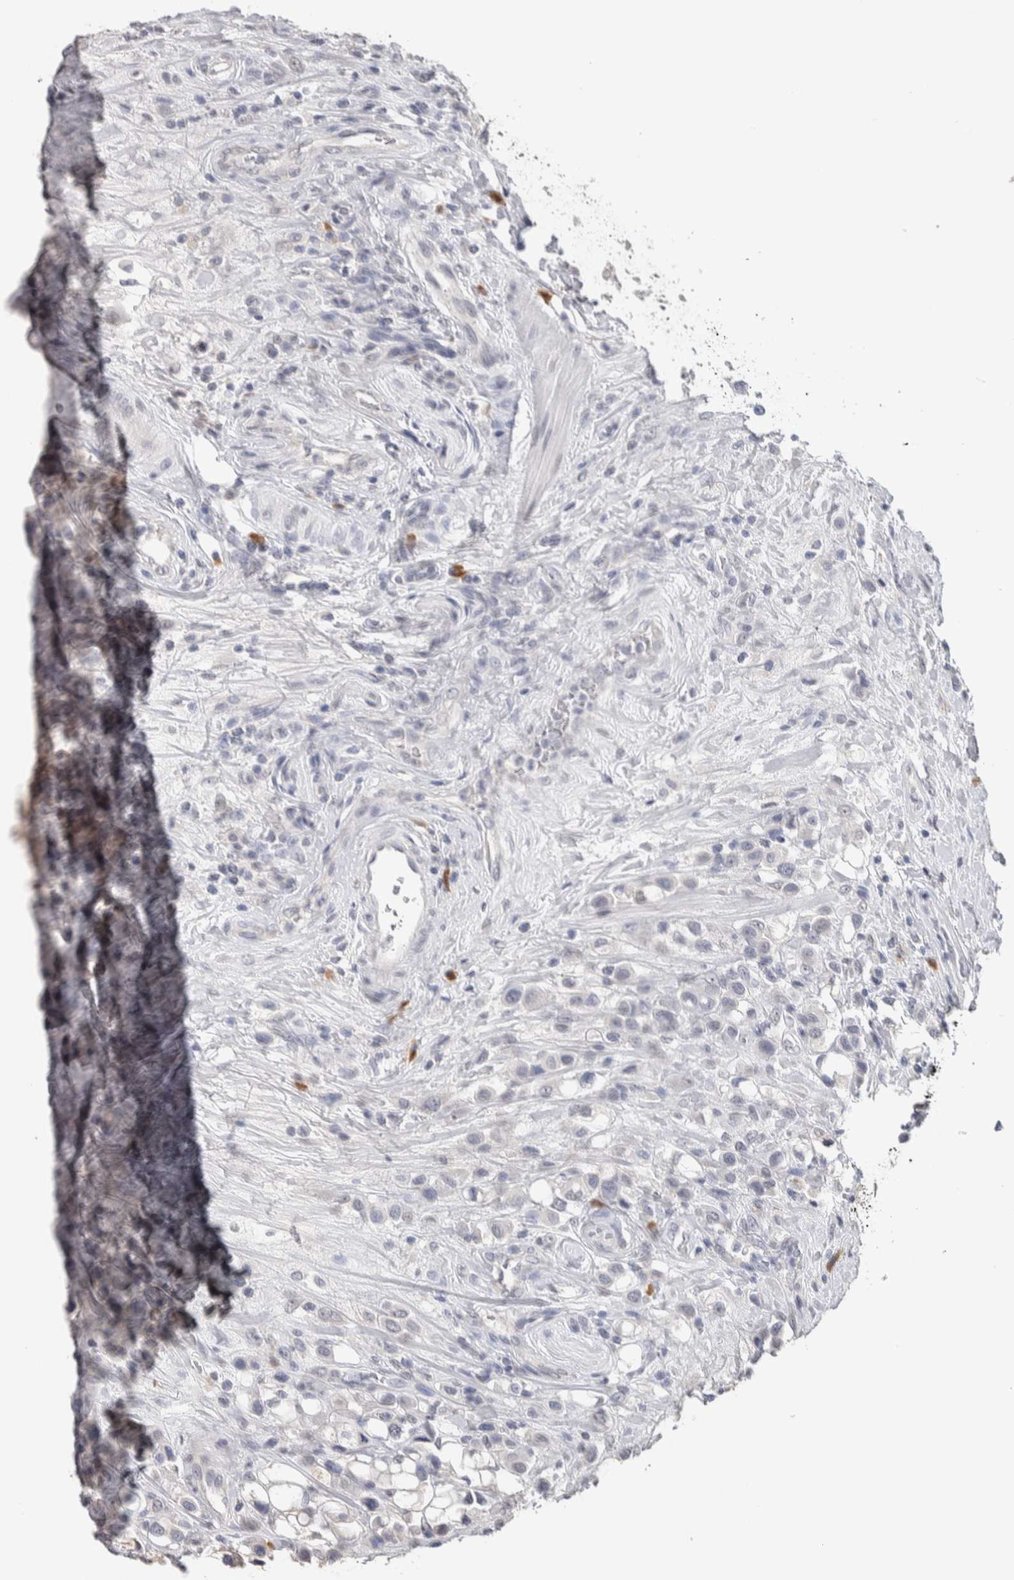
{"staining": {"intensity": "negative", "quantity": "none", "location": "none"}, "tissue": "urothelial cancer", "cell_type": "Tumor cells", "image_type": "cancer", "snomed": [{"axis": "morphology", "description": "Urothelial carcinoma, High grade"}, {"axis": "topography", "description": "Urinary bladder"}], "caption": "Immunohistochemistry (IHC) image of neoplastic tissue: human urothelial cancer stained with DAB (3,3'-diaminobenzidine) shows no significant protein staining in tumor cells.", "gene": "TMEM102", "patient": {"sex": "male", "age": 50}}